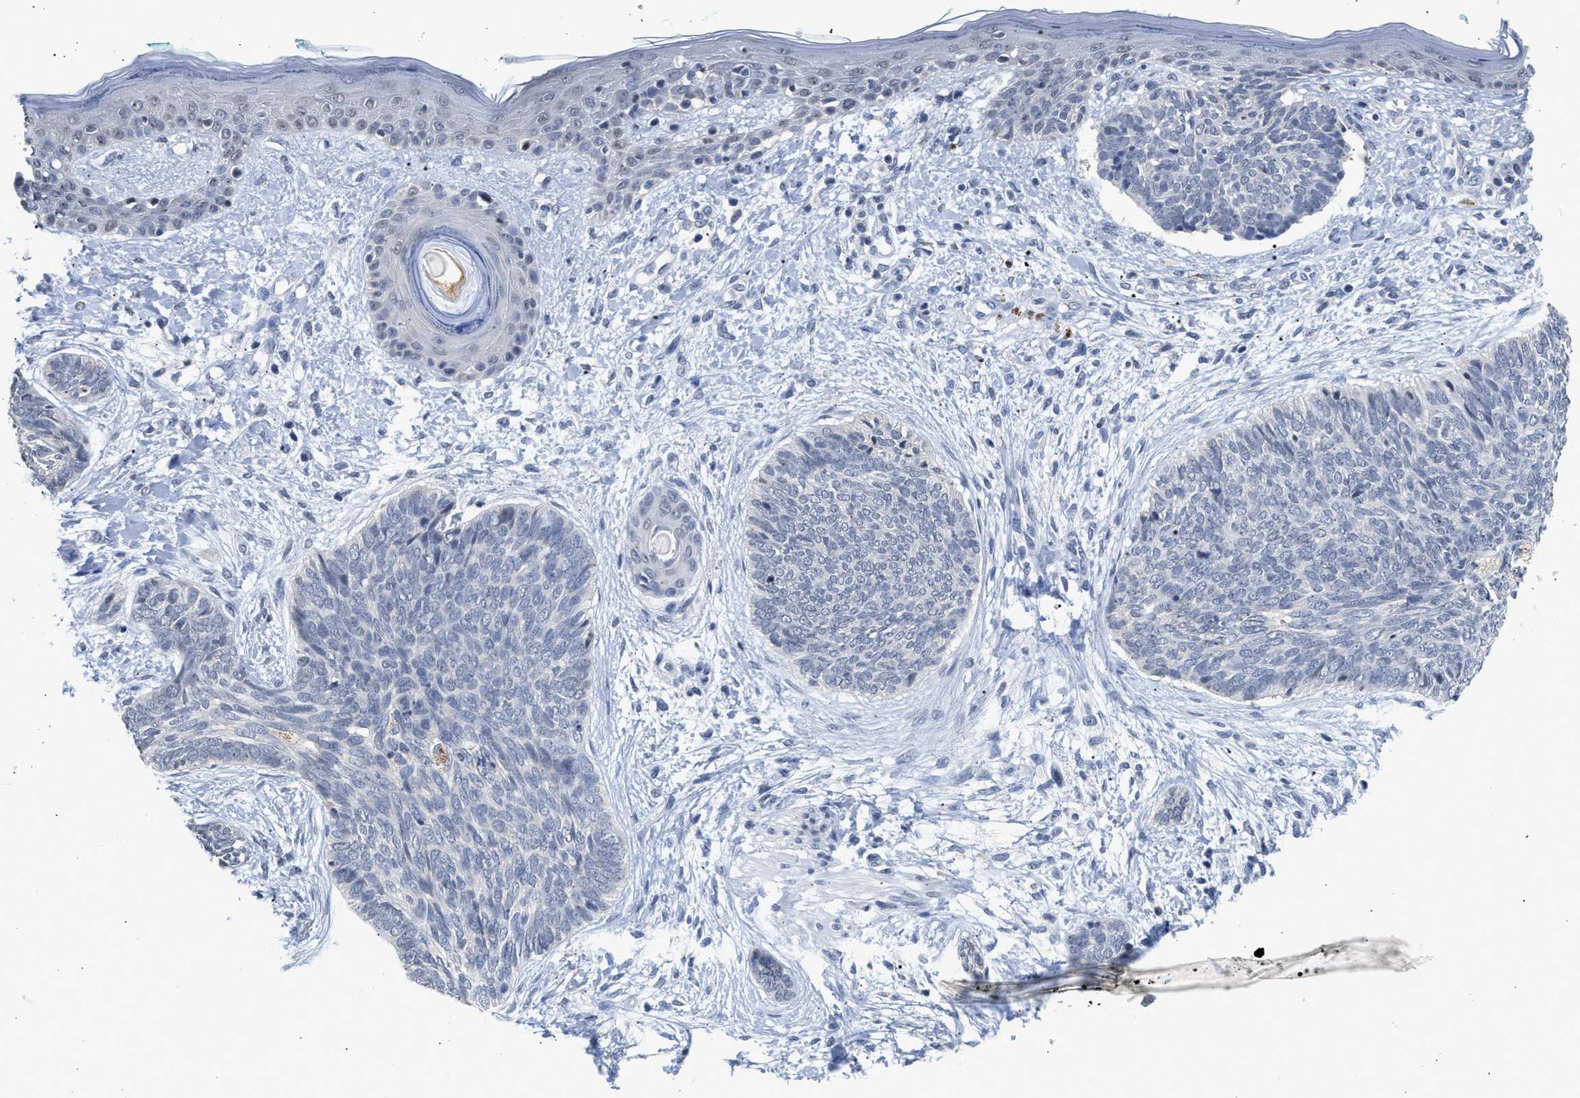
{"staining": {"intensity": "negative", "quantity": "none", "location": "none"}, "tissue": "skin cancer", "cell_type": "Tumor cells", "image_type": "cancer", "snomed": [{"axis": "morphology", "description": "Basal cell carcinoma"}, {"axis": "topography", "description": "Skin"}], "caption": "Tumor cells are negative for protein expression in human basal cell carcinoma (skin).", "gene": "PPM1L", "patient": {"sex": "female", "age": 84}}